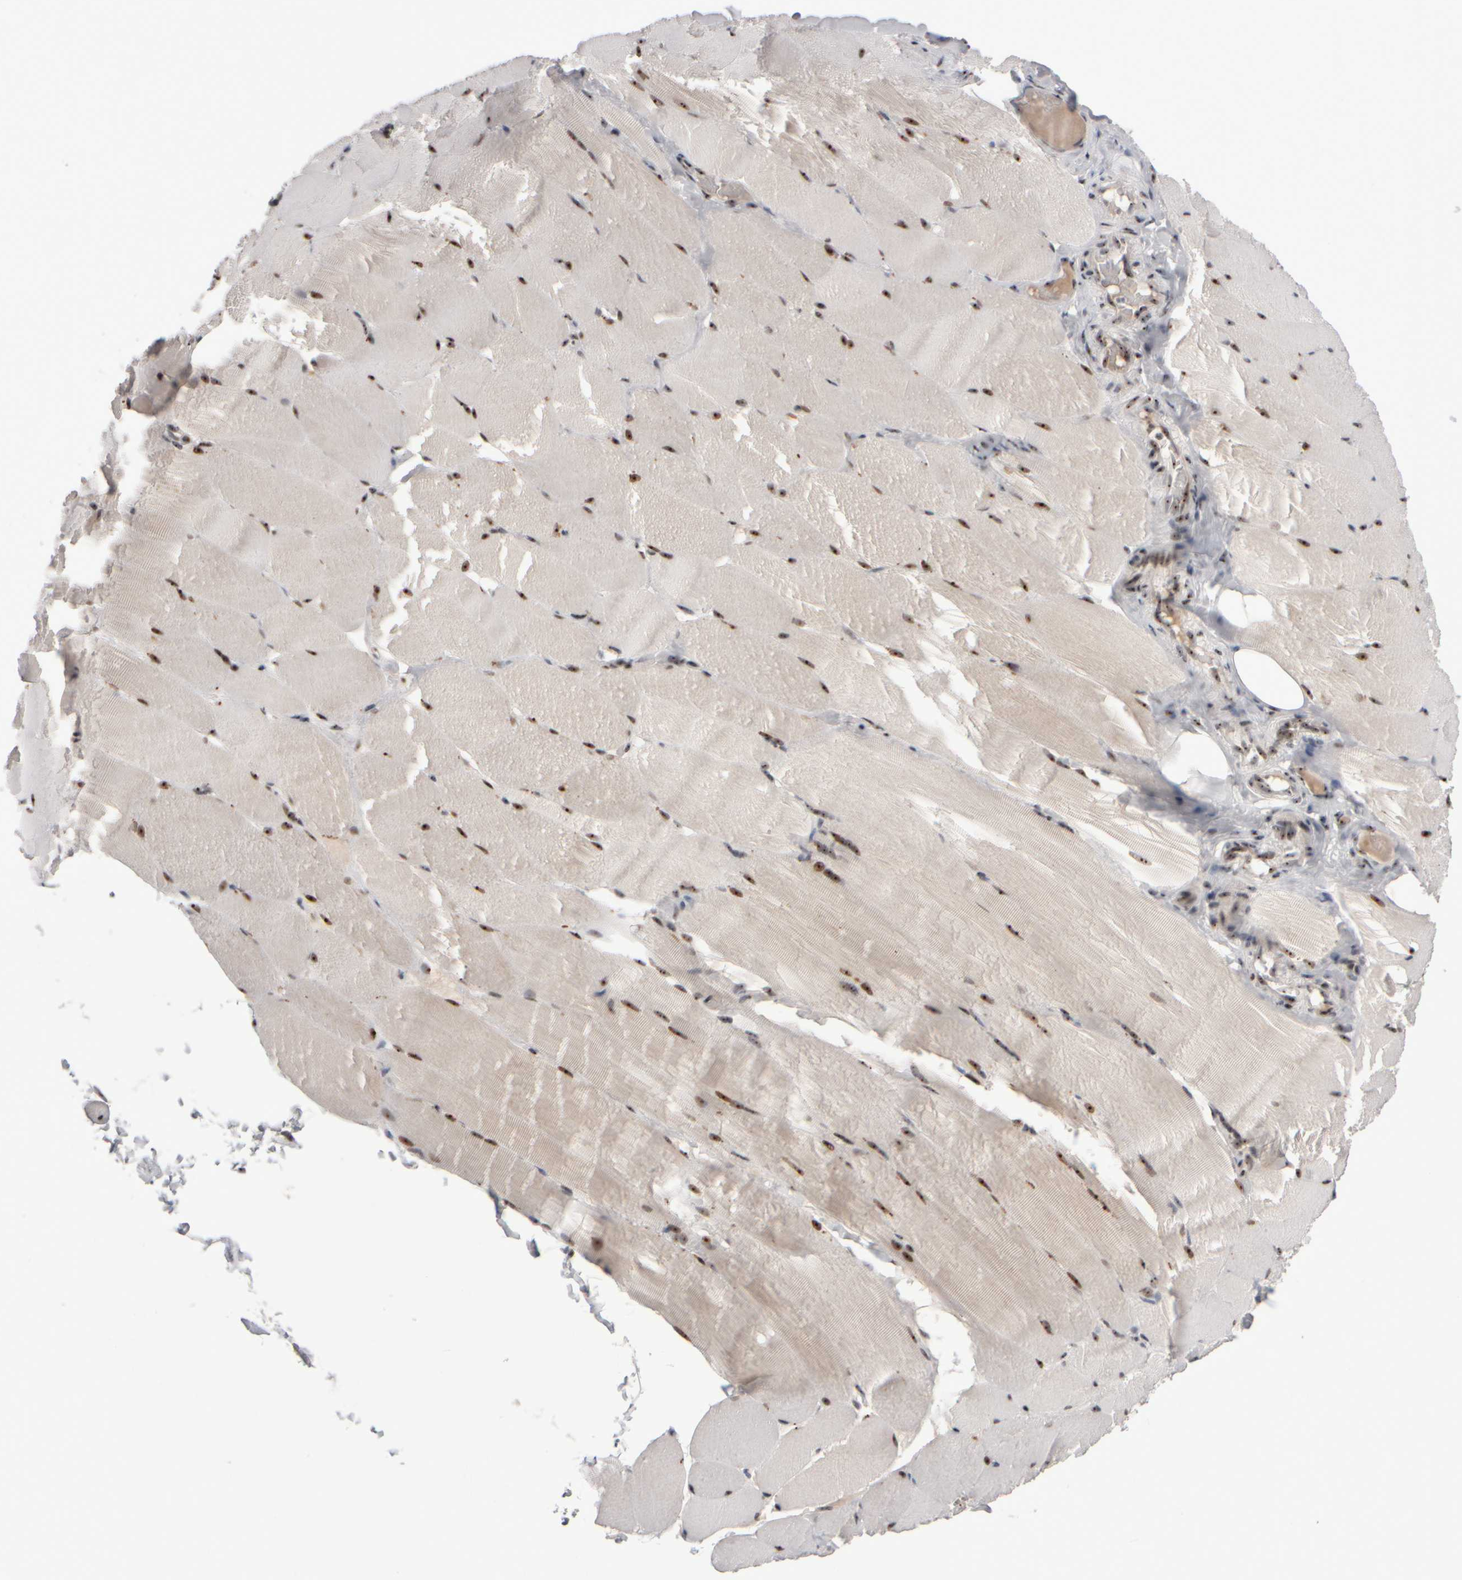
{"staining": {"intensity": "moderate", "quantity": ">75%", "location": "nuclear"}, "tissue": "skeletal muscle", "cell_type": "Myocytes", "image_type": "normal", "snomed": [{"axis": "morphology", "description": "Normal tissue, NOS"}, {"axis": "topography", "description": "Skin"}, {"axis": "topography", "description": "Skeletal muscle"}], "caption": "The histopathology image displays immunohistochemical staining of unremarkable skeletal muscle. There is moderate nuclear positivity is present in about >75% of myocytes.", "gene": "SURF6", "patient": {"sex": "male", "age": 83}}